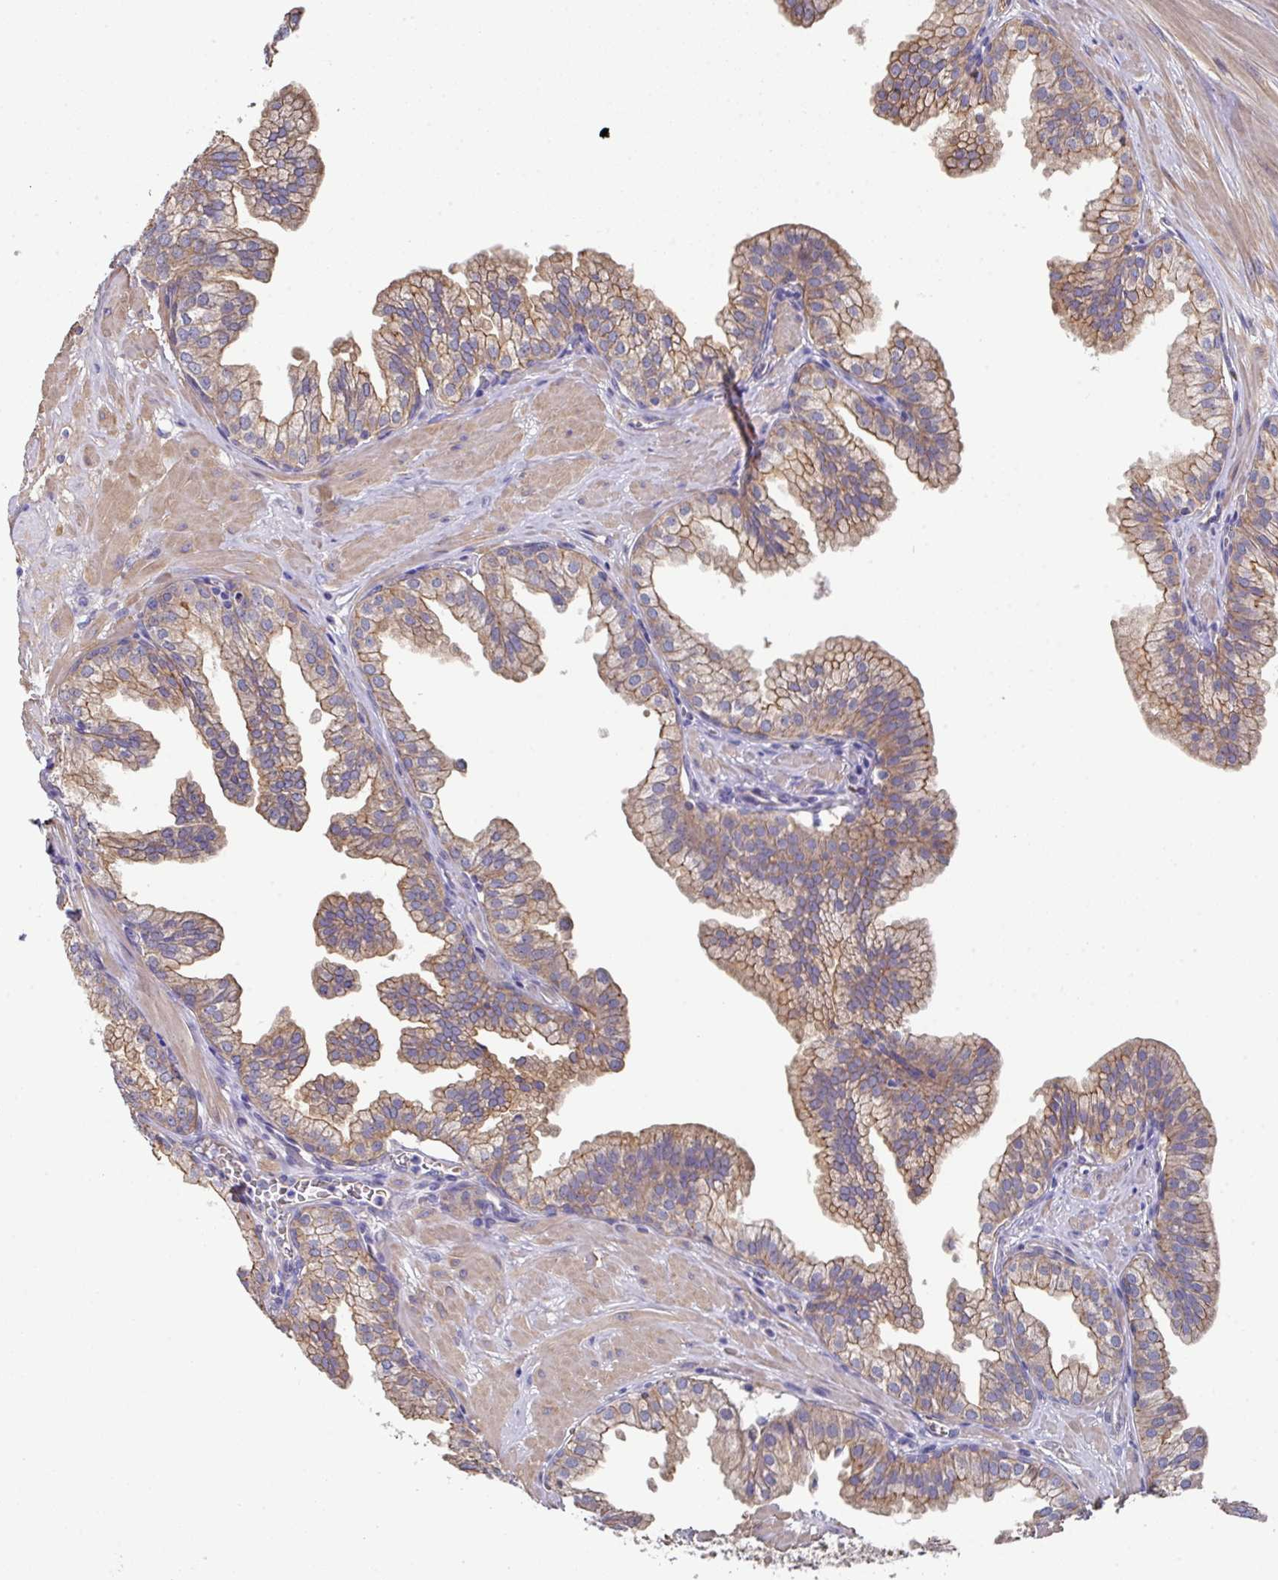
{"staining": {"intensity": "moderate", "quantity": ">75%", "location": "cytoplasmic/membranous"}, "tissue": "prostate", "cell_type": "Glandular cells", "image_type": "normal", "snomed": [{"axis": "morphology", "description": "Normal tissue, NOS"}, {"axis": "topography", "description": "Prostate"}, {"axis": "topography", "description": "Peripheral nerve tissue"}], "caption": "Brown immunohistochemical staining in benign human prostate reveals moderate cytoplasmic/membranous expression in approximately >75% of glandular cells. The protein is stained brown, and the nuclei are stained in blue (DAB (3,3'-diaminobenzidine) IHC with brightfield microscopy, high magnification).", "gene": "PRR5", "patient": {"sex": "male", "age": 55}}